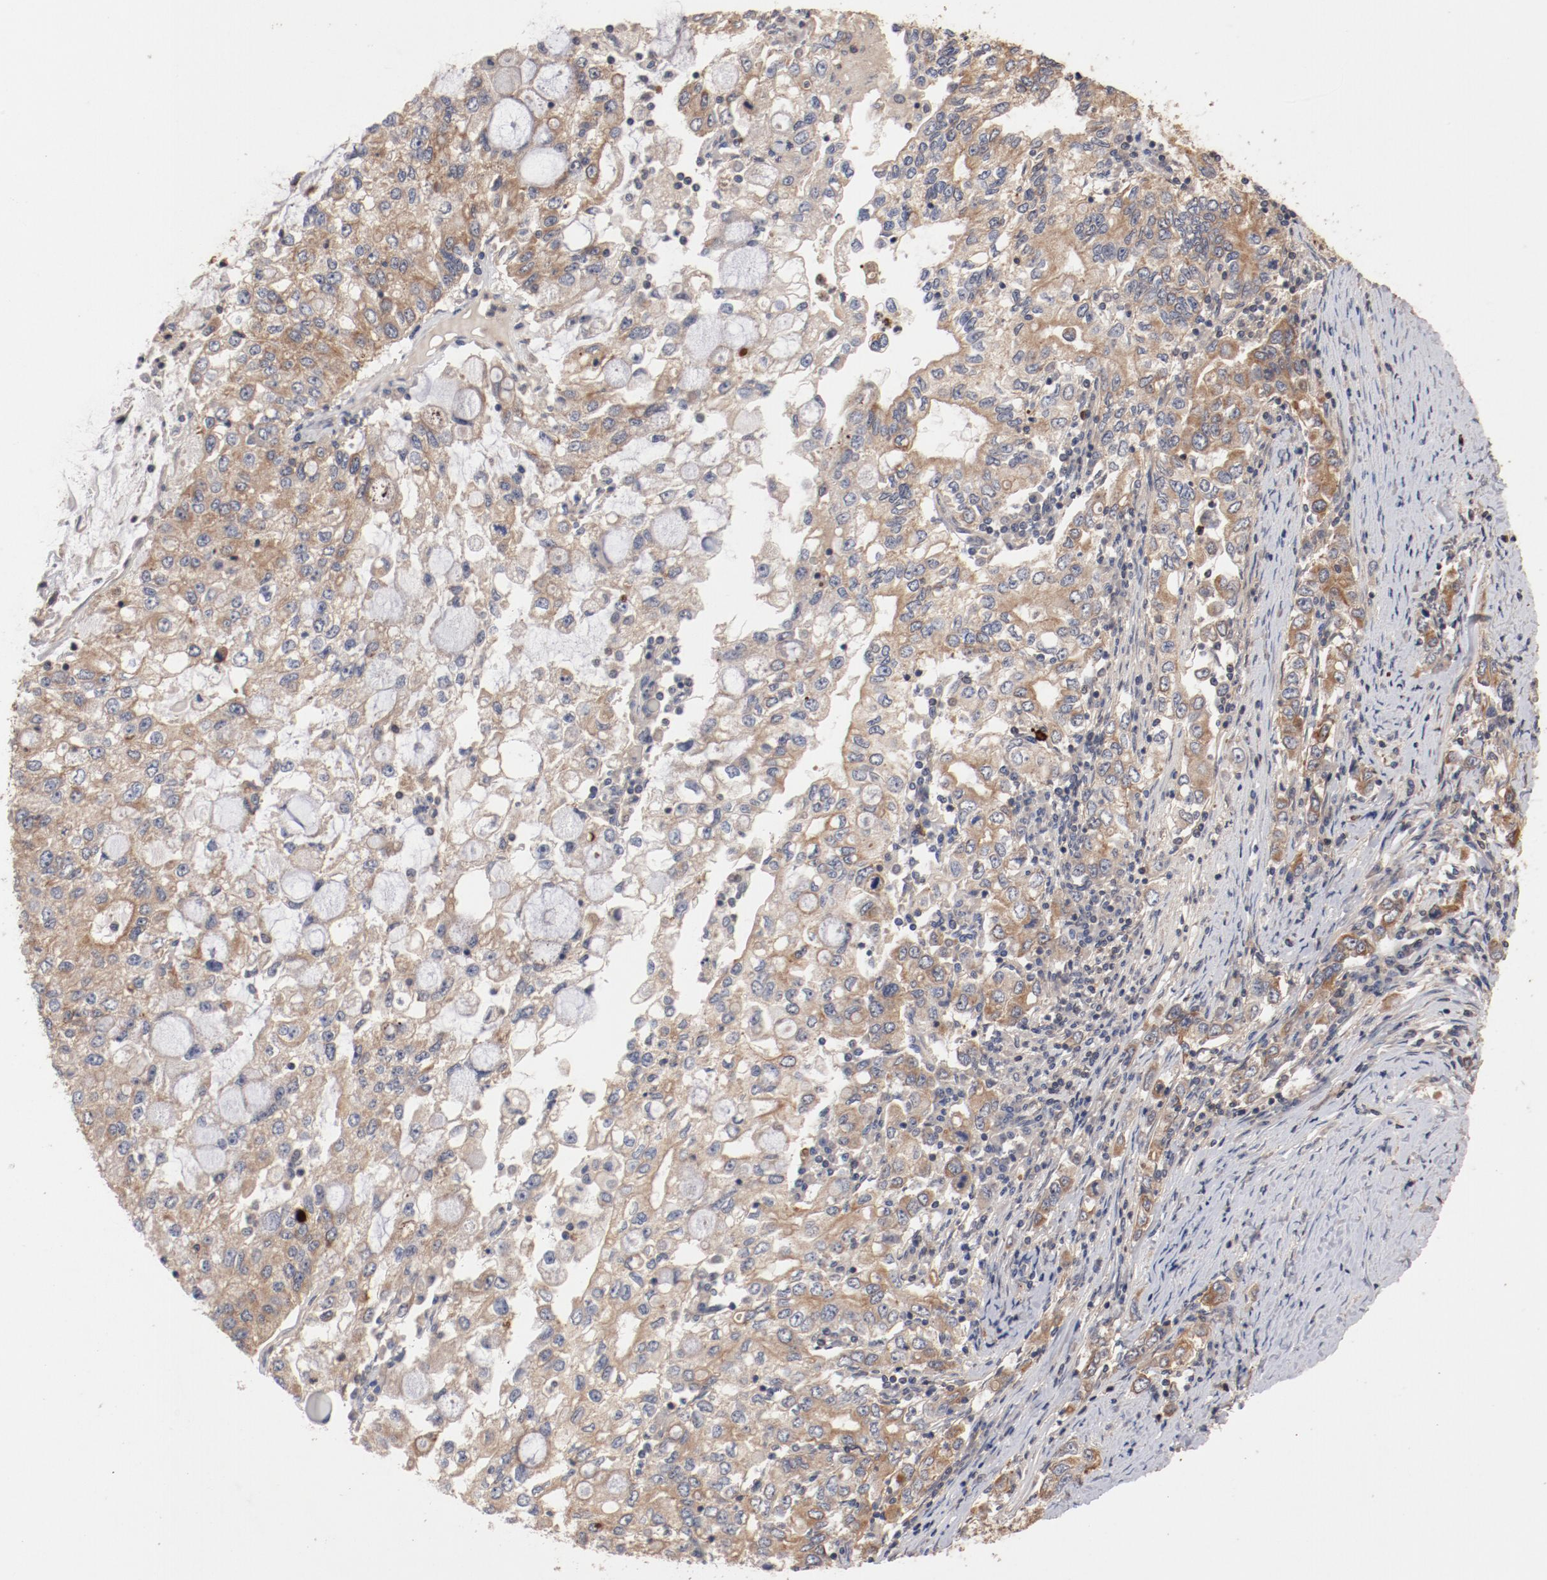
{"staining": {"intensity": "moderate", "quantity": ">75%", "location": "cytoplasmic/membranous"}, "tissue": "stomach cancer", "cell_type": "Tumor cells", "image_type": "cancer", "snomed": [{"axis": "morphology", "description": "Adenocarcinoma, NOS"}, {"axis": "topography", "description": "Stomach, lower"}], "caption": "Brown immunohistochemical staining in human stomach adenocarcinoma shows moderate cytoplasmic/membranous expression in about >75% of tumor cells.", "gene": "GUF1", "patient": {"sex": "female", "age": 72}}